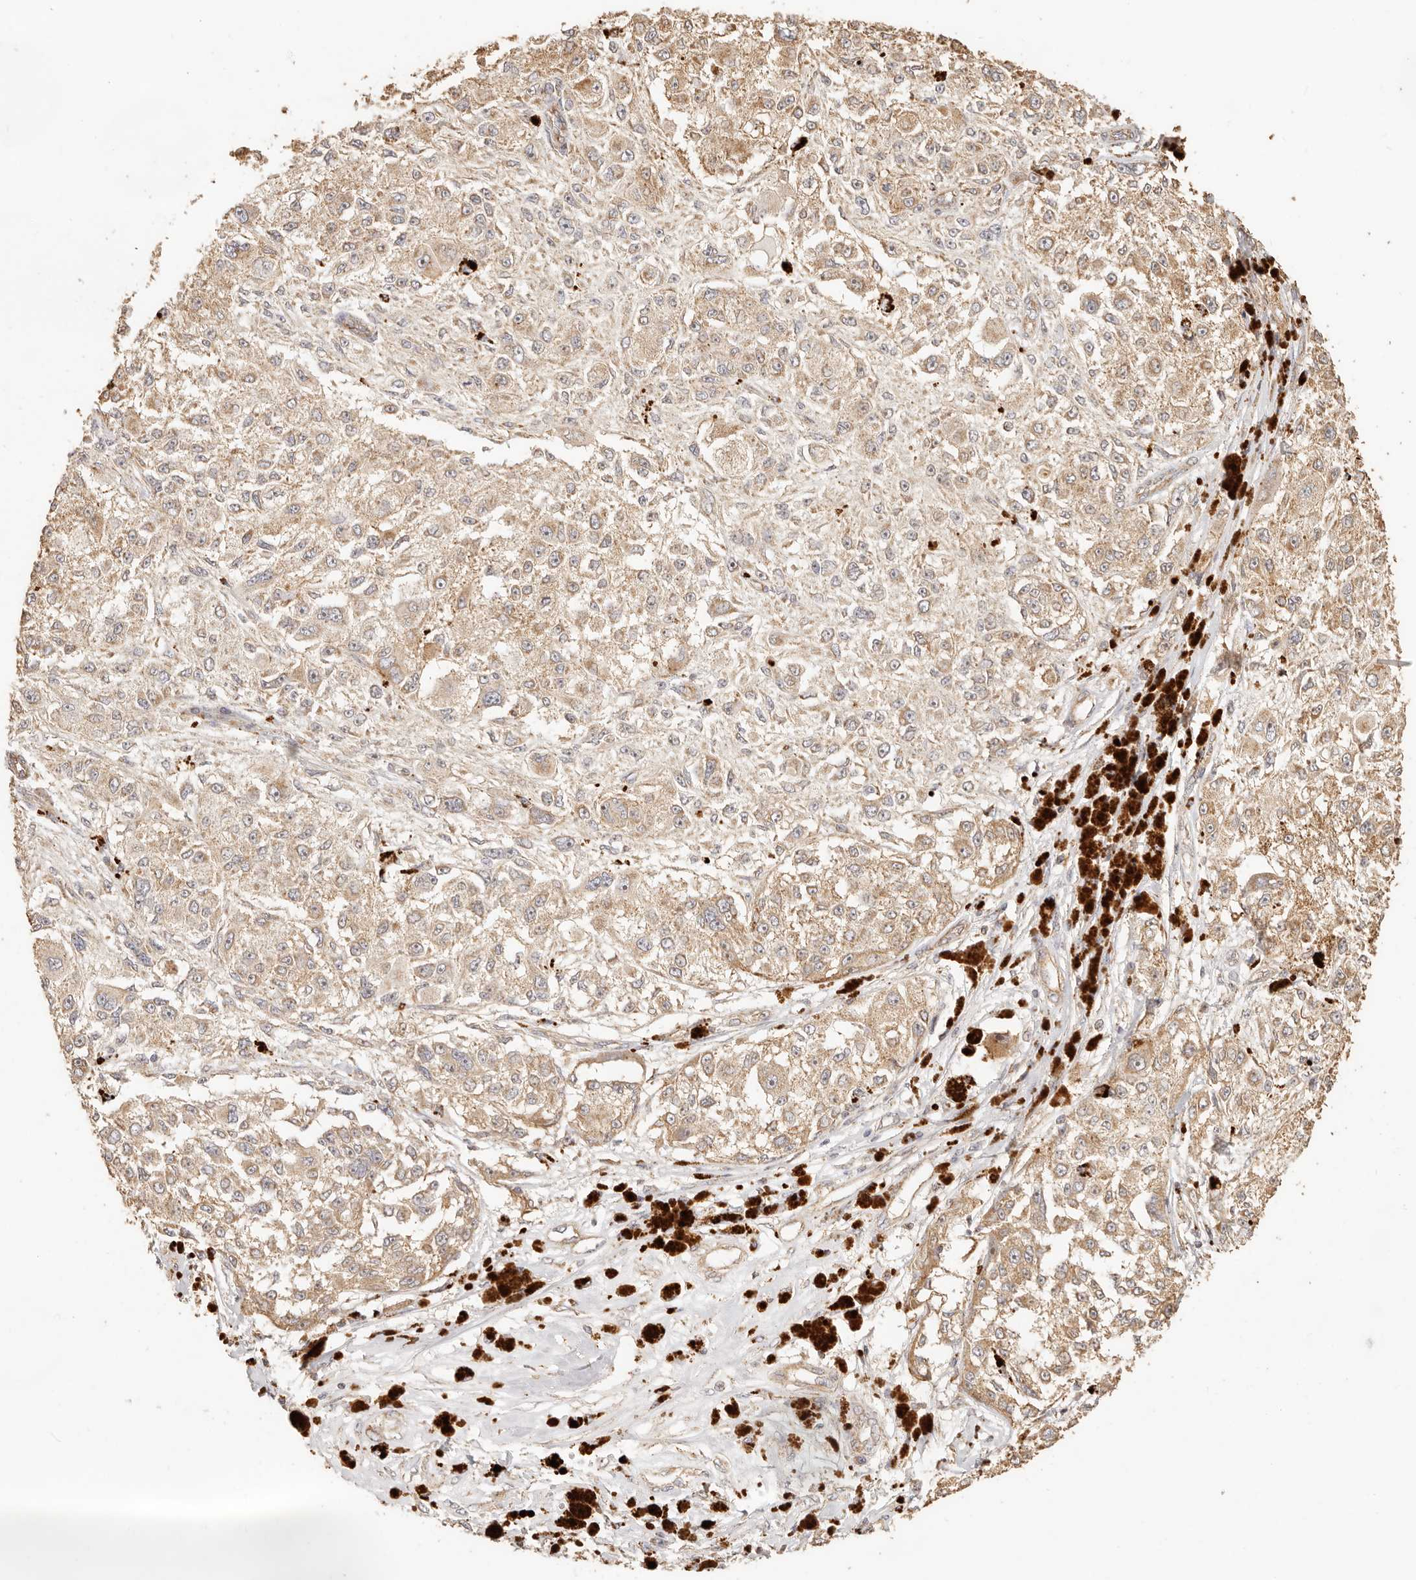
{"staining": {"intensity": "weak", "quantity": ">75%", "location": "cytoplasmic/membranous"}, "tissue": "melanoma", "cell_type": "Tumor cells", "image_type": "cancer", "snomed": [{"axis": "morphology", "description": "Necrosis, NOS"}, {"axis": "morphology", "description": "Malignant melanoma, NOS"}, {"axis": "topography", "description": "Skin"}], "caption": "High-magnification brightfield microscopy of malignant melanoma stained with DAB (3,3'-diaminobenzidine) (brown) and counterstained with hematoxylin (blue). tumor cells exhibit weak cytoplasmic/membranous staining is appreciated in about>75% of cells. (IHC, brightfield microscopy, high magnification).", "gene": "PTPN22", "patient": {"sex": "female", "age": 87}}